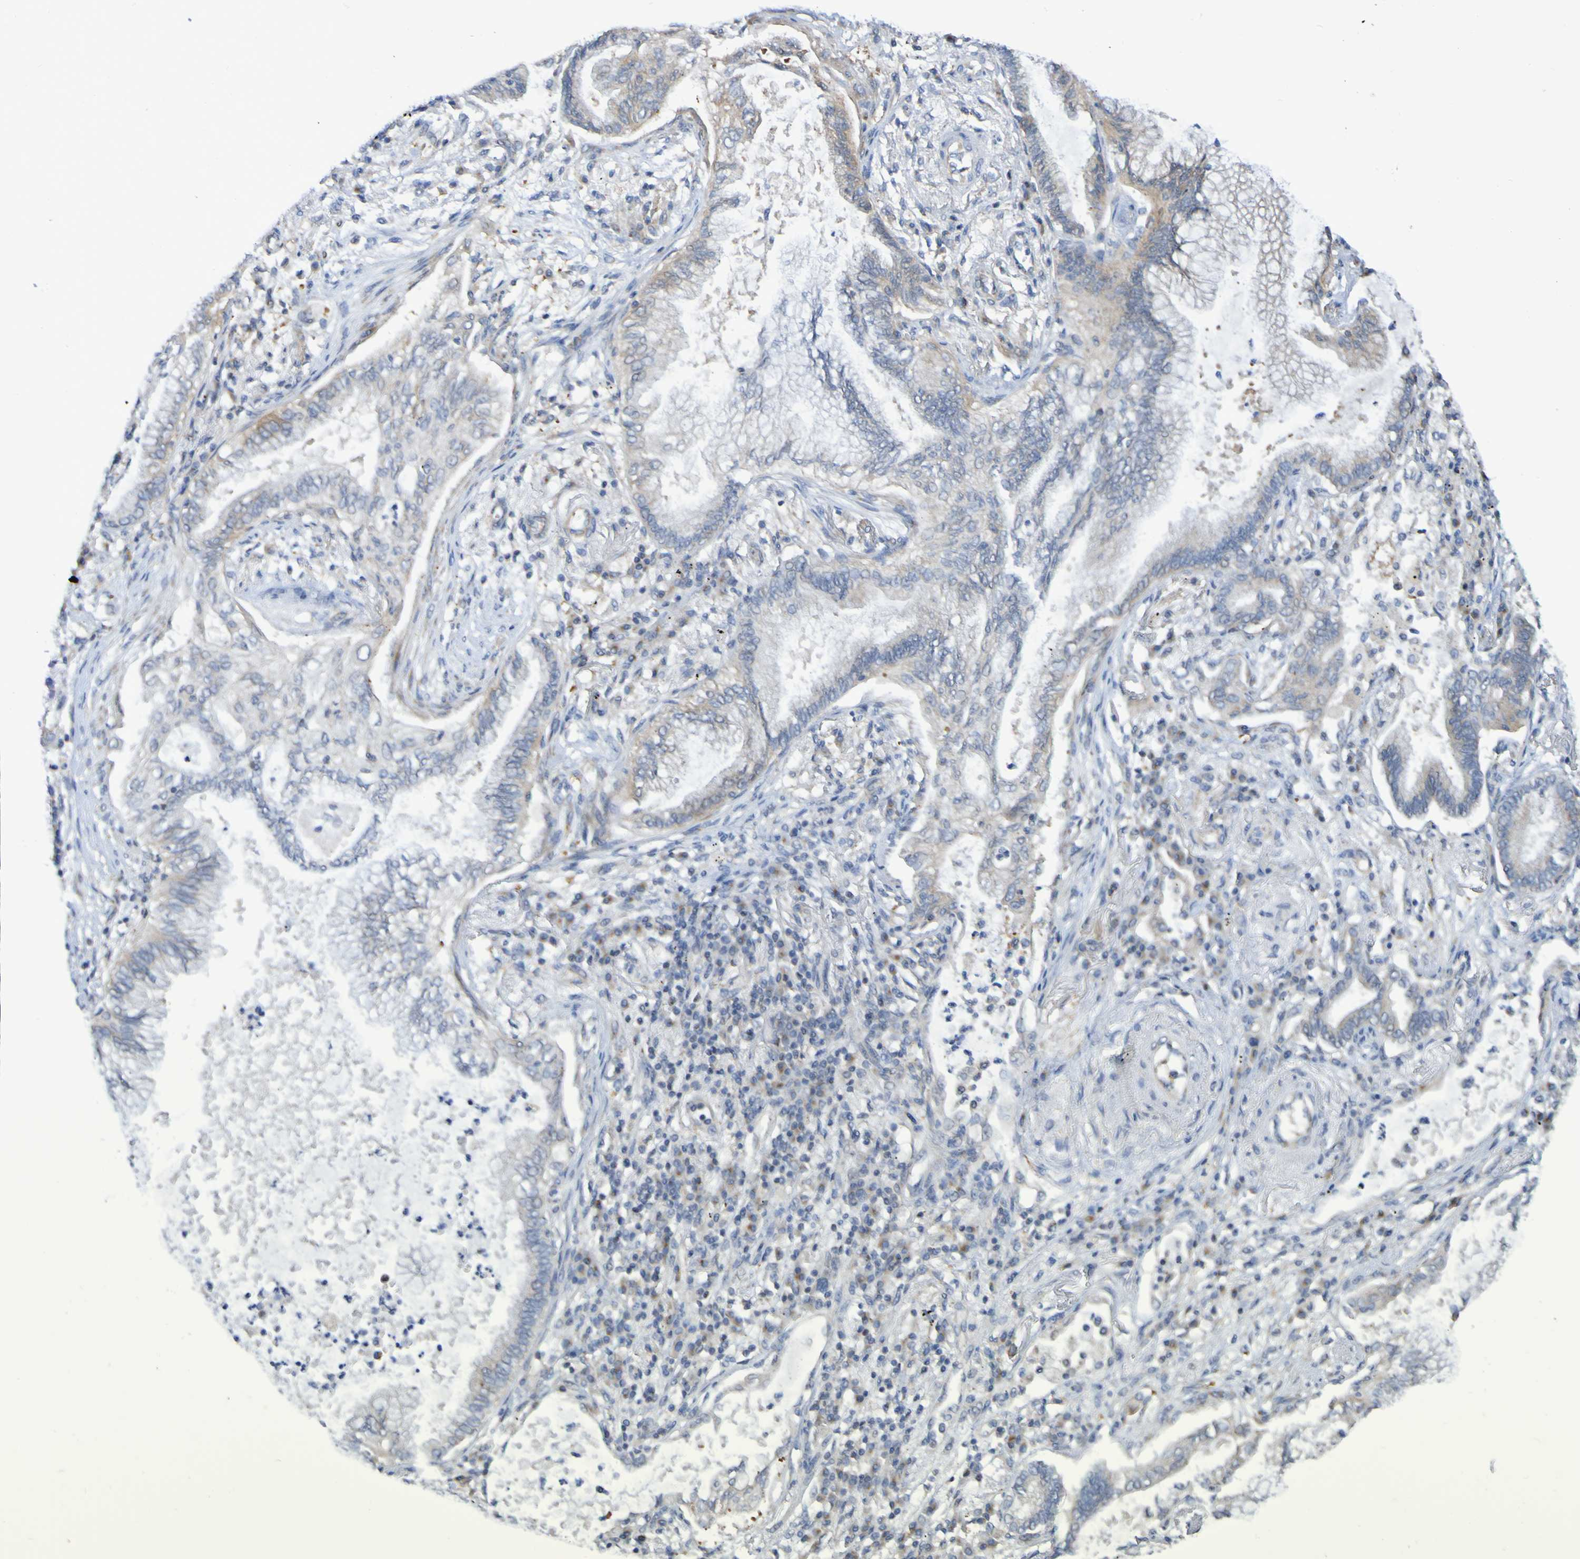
{"staining": {"intensity": "weak", "quantity": "25%-75%", "location": "cytoplasmic/membranous"}, "tissue": "lung cancer", "cell_type": "Tumor cells", "image_type": "cancer", "snomed": [{"axis": "morphology", "description": "Normal tissue, NOS"}, {"axis": "morphology", "description": "Adenocarcinoma, NOS"}, {"axis": "topography", "description": "Bronchus"}, {"axis": "topography", "description": "Lung"}], "caption": "Protein staining of lung cancer (adenocarcinoma) tissue displays weak cytoplasmic/membranous positivity in about 25%-75% of tumor cells.", "gene": "LMBRD2", "patient": {"sex": "female", "age": 70}}